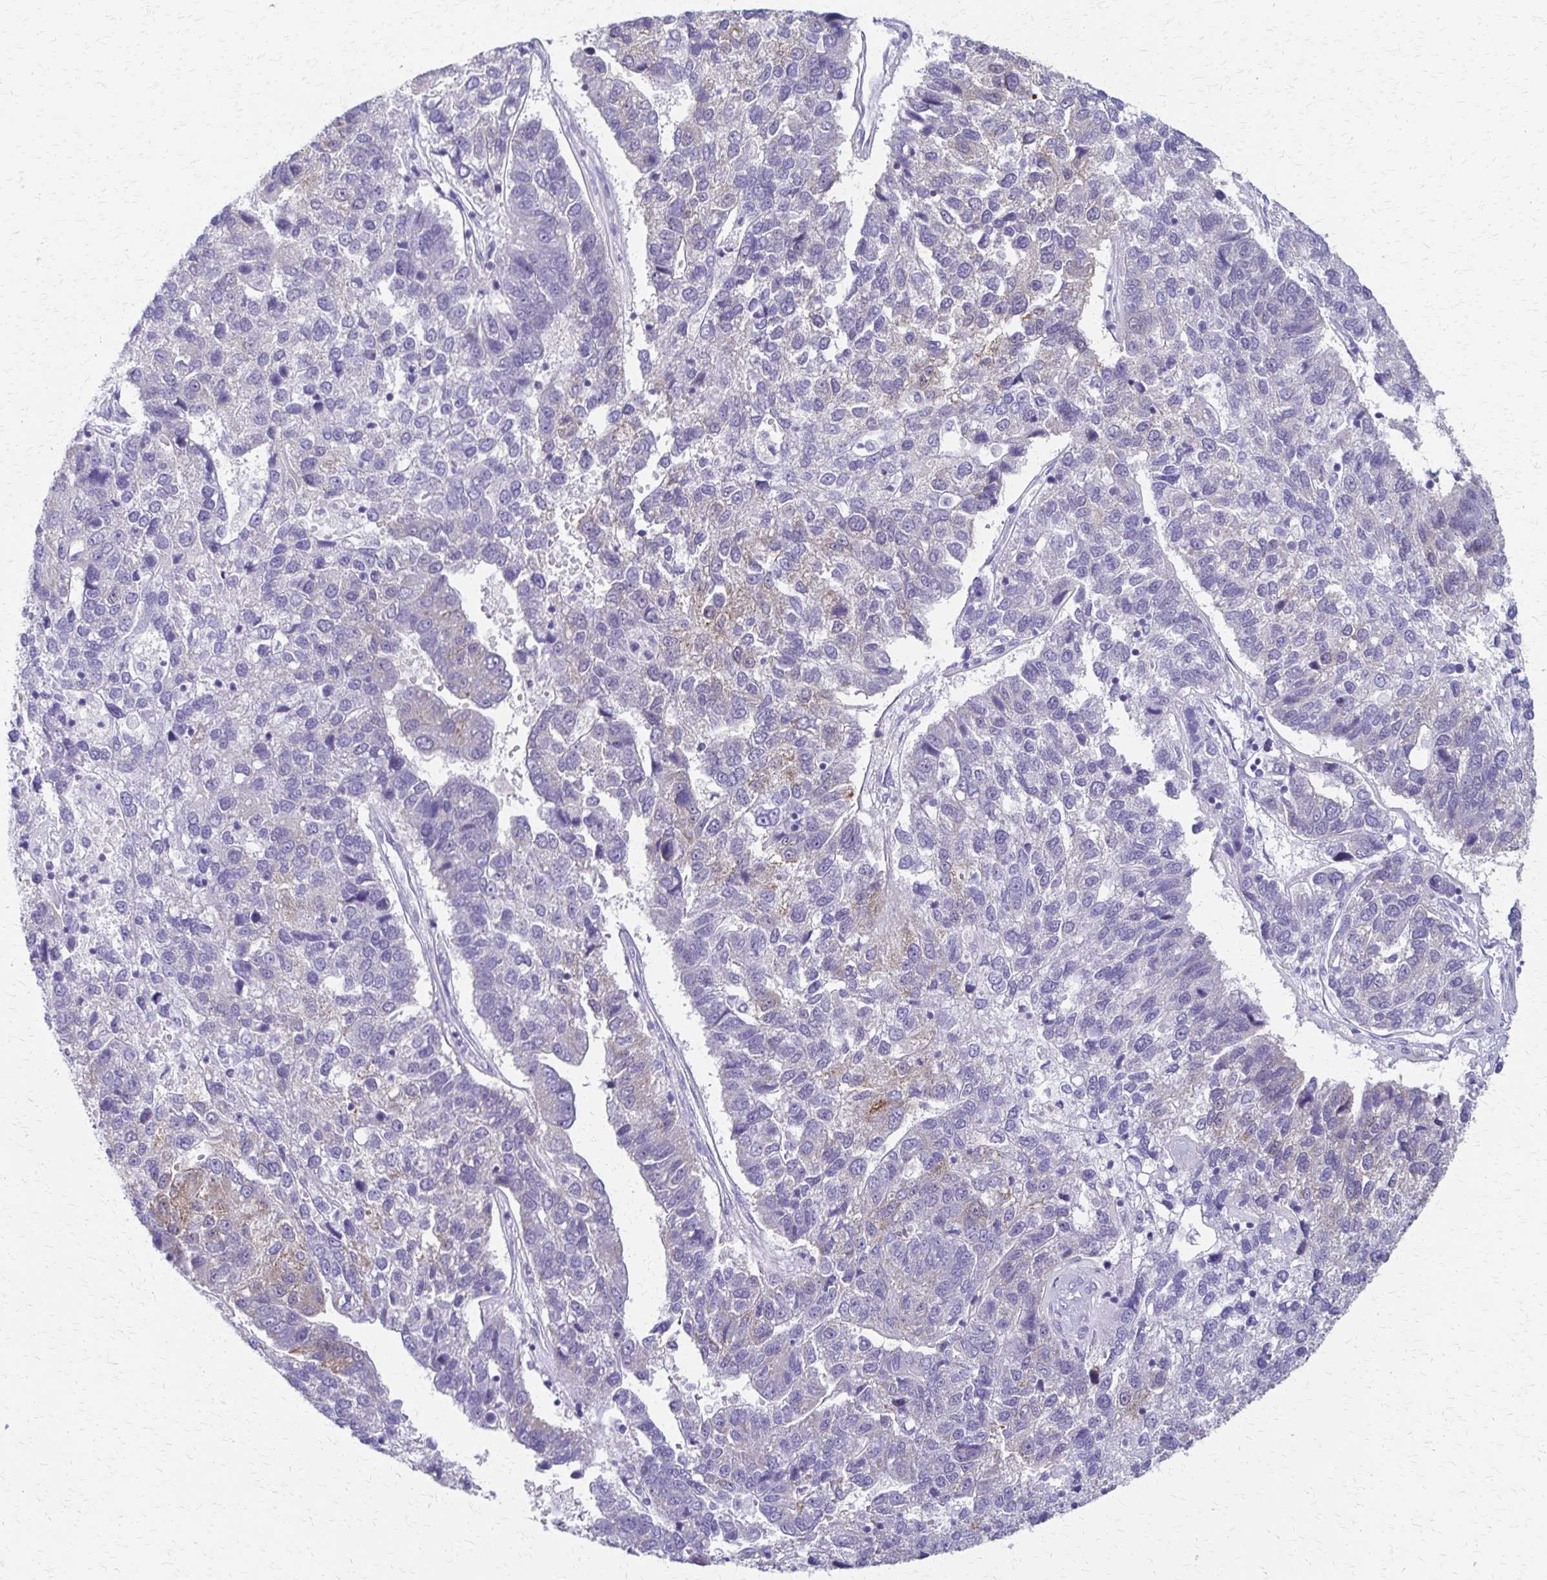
{"staining": {"intensity": "negative", "quantity": "none", "location": "none"}, "tissue": "pancreatic cancer", "cell_type": "Tumor cells", "image_type": "cancer", "snomed": [{"axis": "morphology", "description": "Adenocarcinoma, NOS"}, {"axis": "topography", "description": "Pancreas"}], "caption": "The photomicrograph demonstrates no staining of tumor cells in pancreatic cancer (adenocarcinoma).", "gene": "ZSCAN5B", "patient": {"sex": "female", "age": 61}}